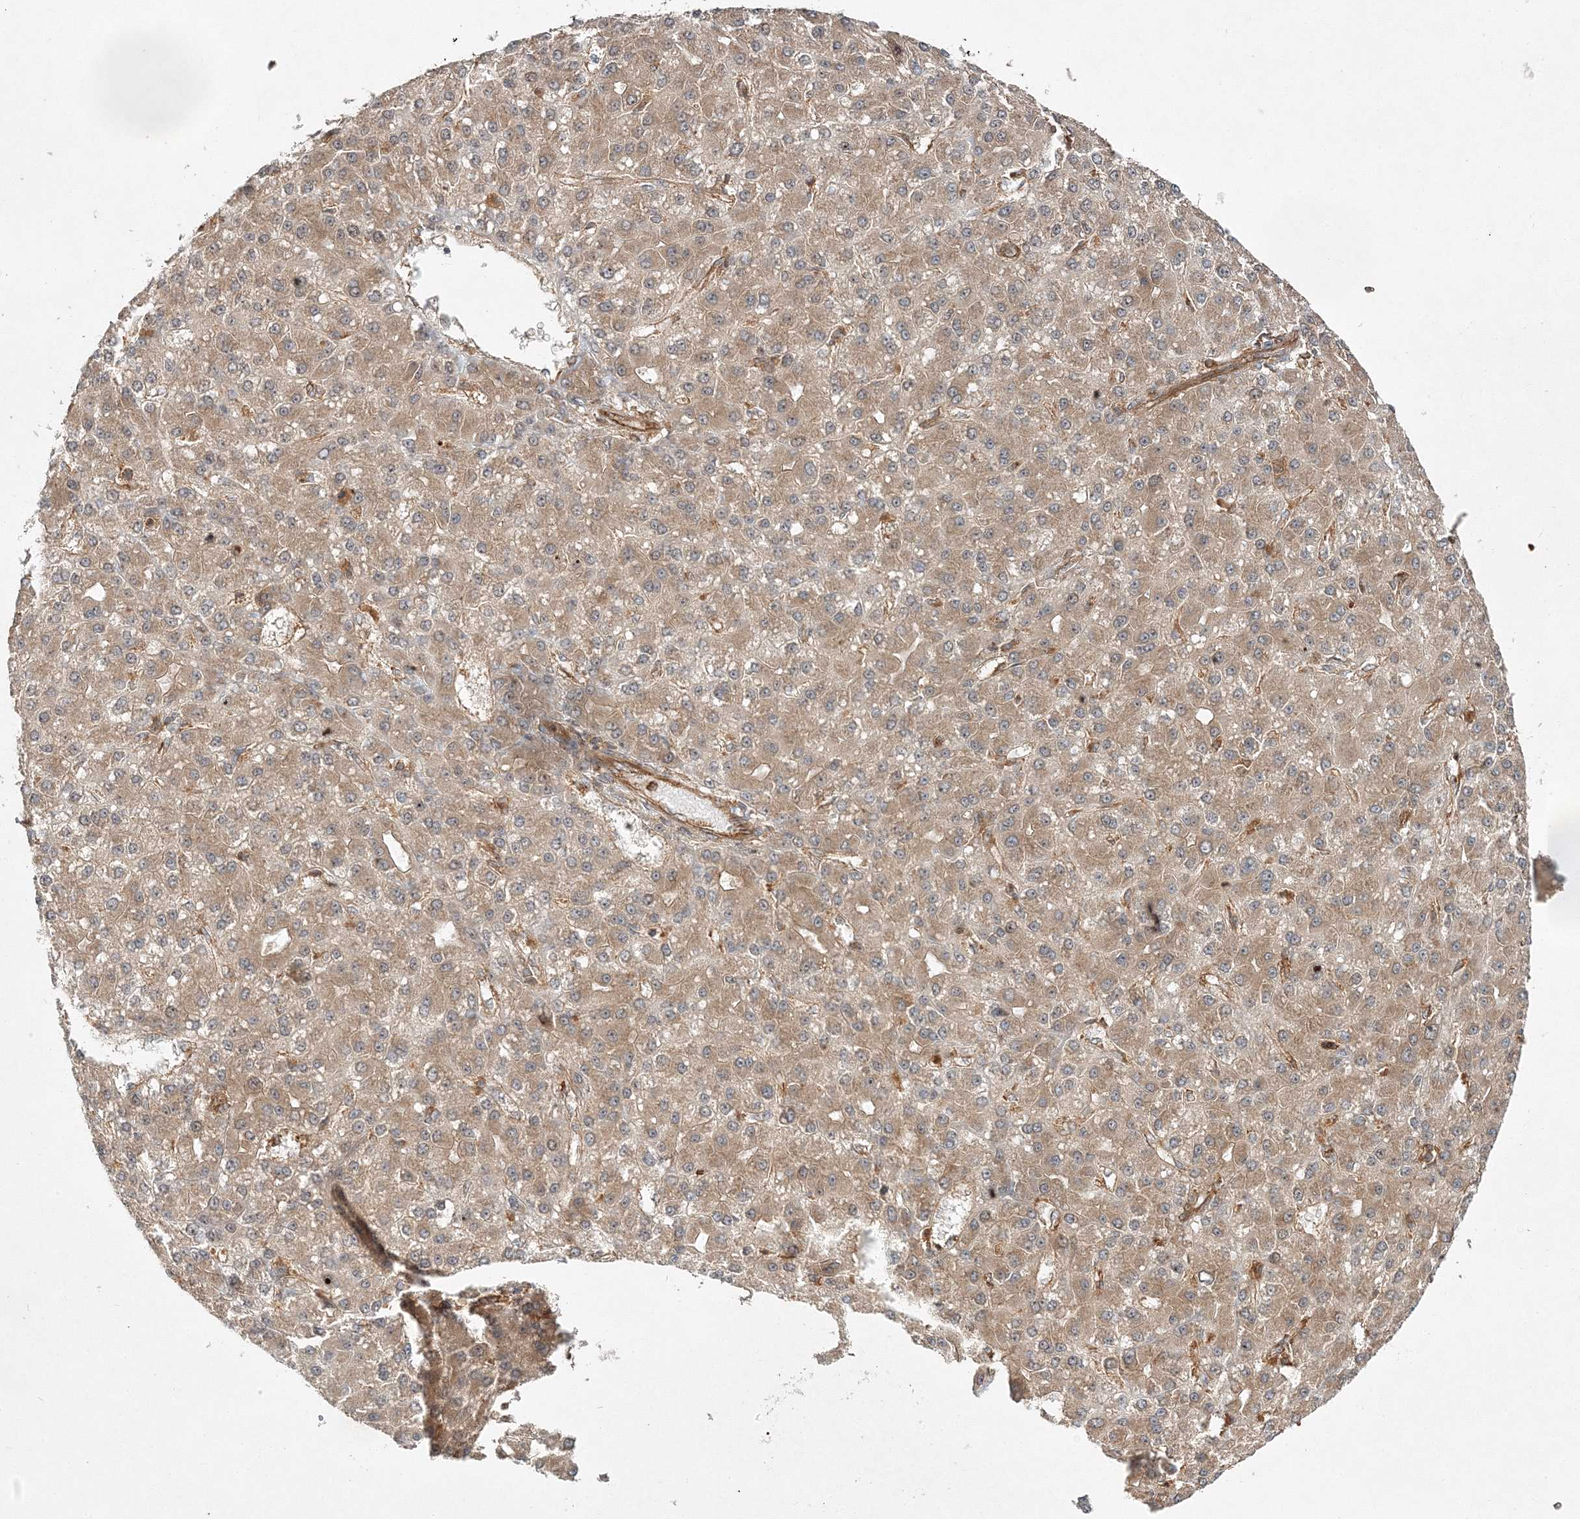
{"staining": {"intensity": "moderate", "quantity": ">75%", "location": "cytoplasmic/membranous"}, "tissue": "liver cancer", "cell_type": "Tumor cells", "image_type": "cancer", "snomed": [{"axis": "morphology", "description": "Carcinoma, Hepatocellular, NOS"}, {"axis": "topography", "description": "Liver"}], "caption": "Protein expression analysis of human liver cancer (hepatocellular carcinoma) reveals moderate cytoplasmic/membranous staining in approximately >75% of tumor cells.", "gene": "WDR37", "patient": {"sex": "male", "age": 67}}